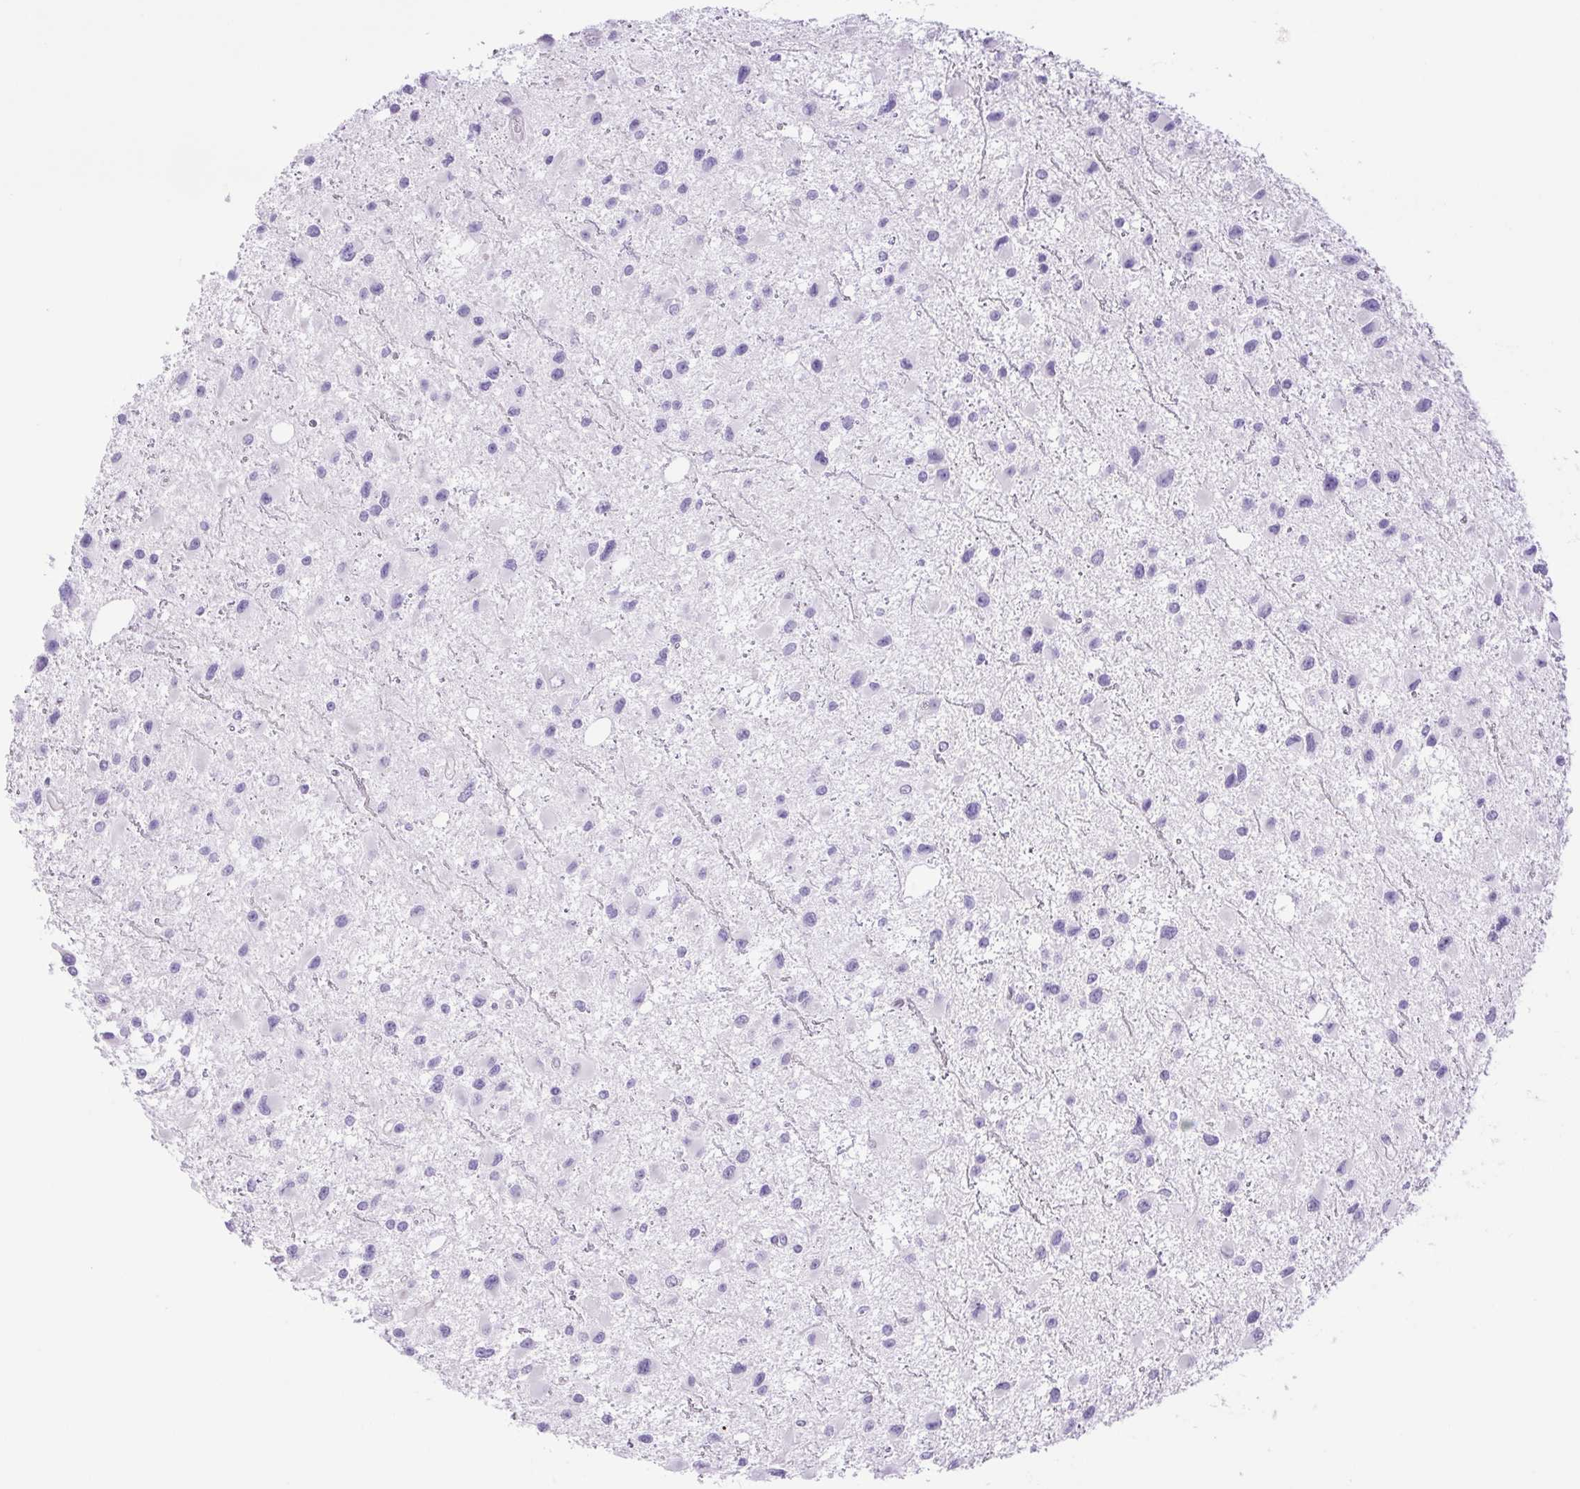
{"staining": {"intensity": "negative", "quantity": "none", "location": "none"}, "tissue": "glioma", "cell_type": "Tumor cells", "image_type": "cancer", "snomed": [{"axis": "morphology", "description": "Glioma, malignant, Low grade"}, {"axis": "topography", "description": "Brain"}], "caption": "IHC of human malignant low-grade glioma reveals no positivity in tumor cells. The staining is performed using DAB brown chromogen with nuclei counter-stained in using hematoxylin.", "gene": "CDSN", "patient": {"sex": "female", "age": 32}}